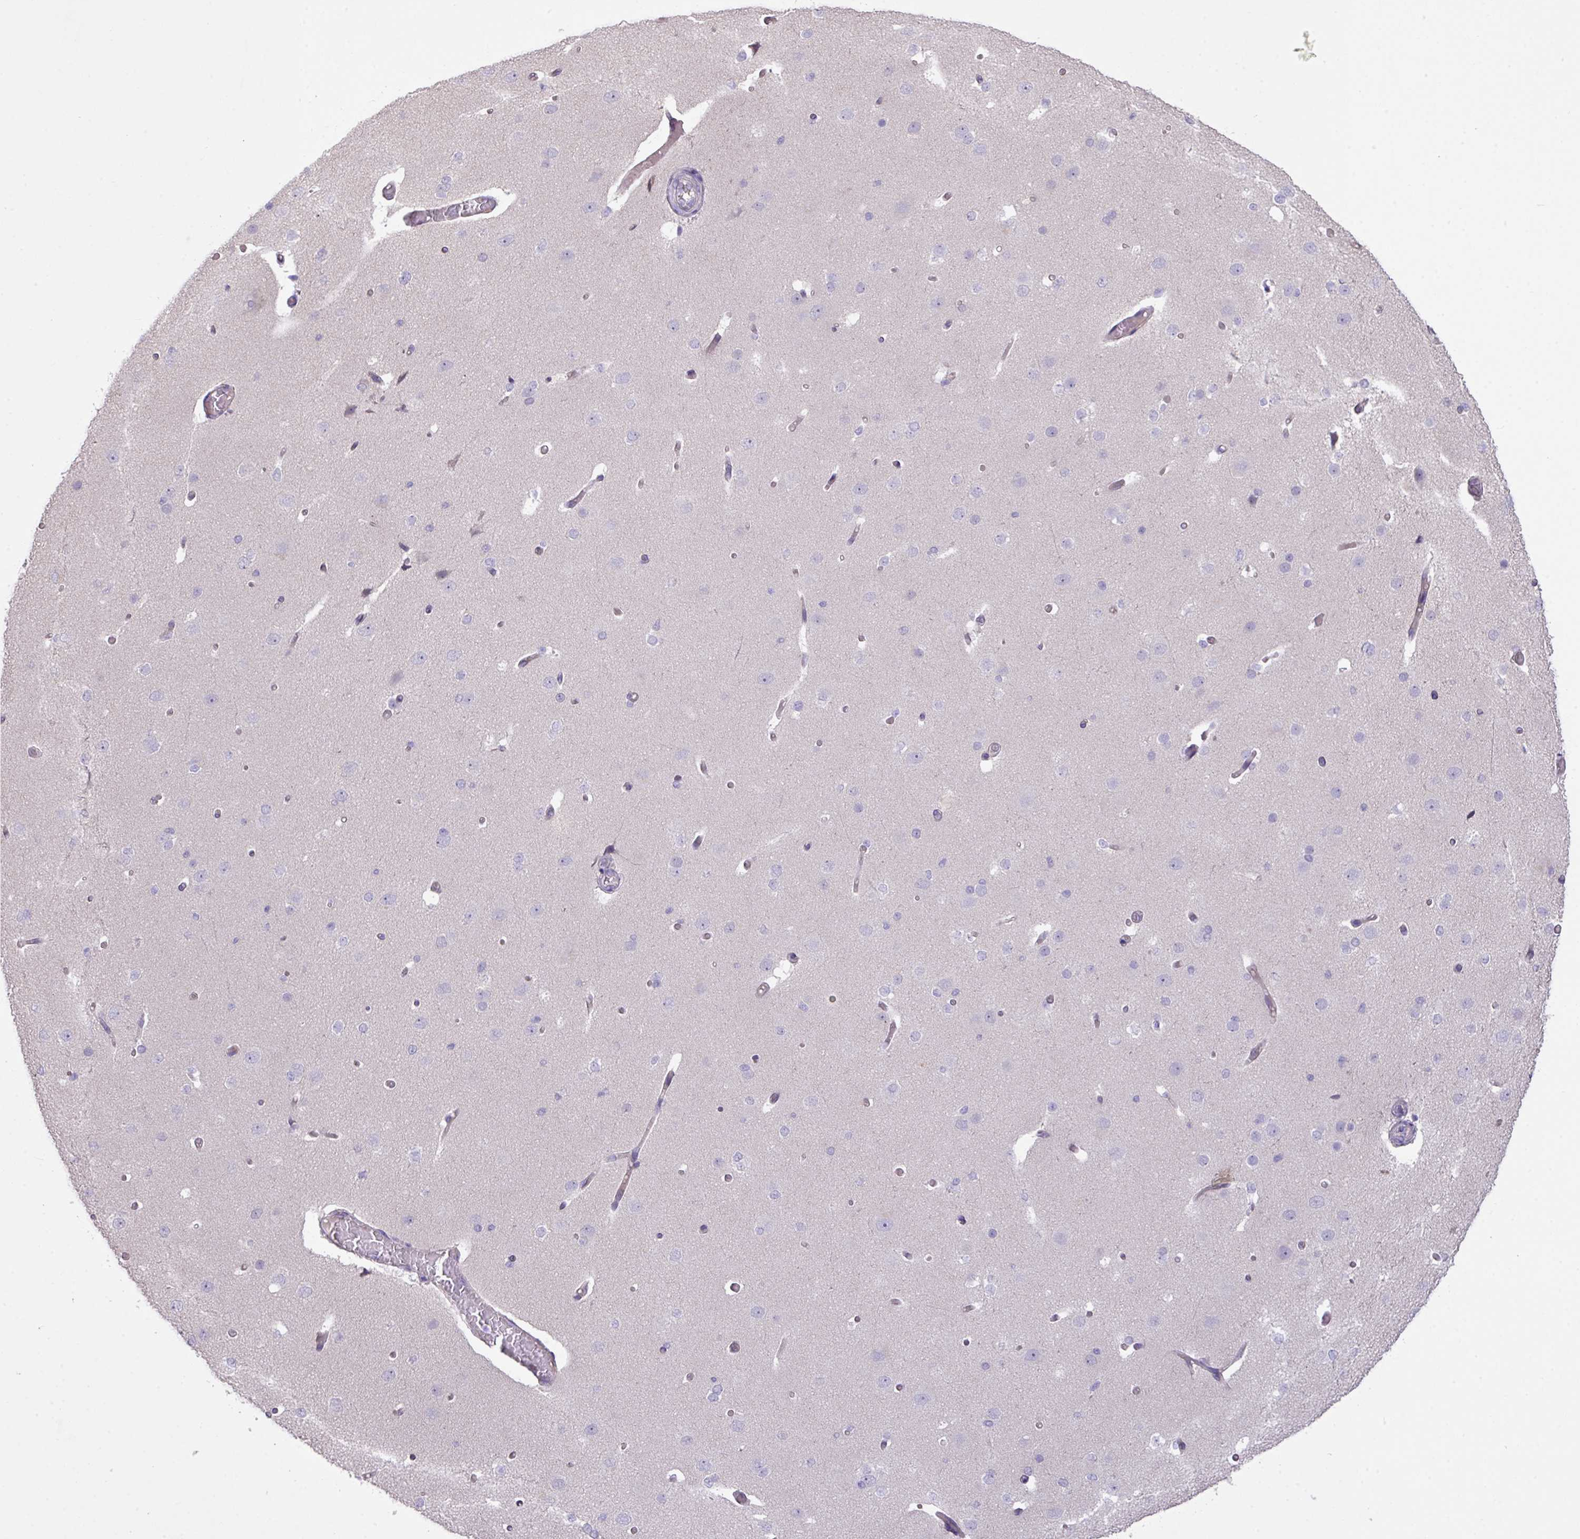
{"staining": {"intensity": "weak", "quantity": ">75%", "location": "cytoplasmic/membranous"}, "tissue": "cerebral cortex", "cell_type": "Endothelial cells", "image_type": "normal", "snomed": [{"axis": "morphology", "description": "Normal tissue, NOS"}, {"axis": "morphology", "description": "Inflammation, NOS"}, {"axis": "topography", "description": "Cerebral cortex"}], "caption": "Weak cytoplasmic/membranous expression is appreciated in approximately >75% of endothelial cells in unremarkable cerebral cortex. Using DAB (brown) and hematoxylin (blue) stains, captured at high magnification using brightfield microscopy.", "gene": "PRADC1", "patient": {"sex": "male", "age": 6}}